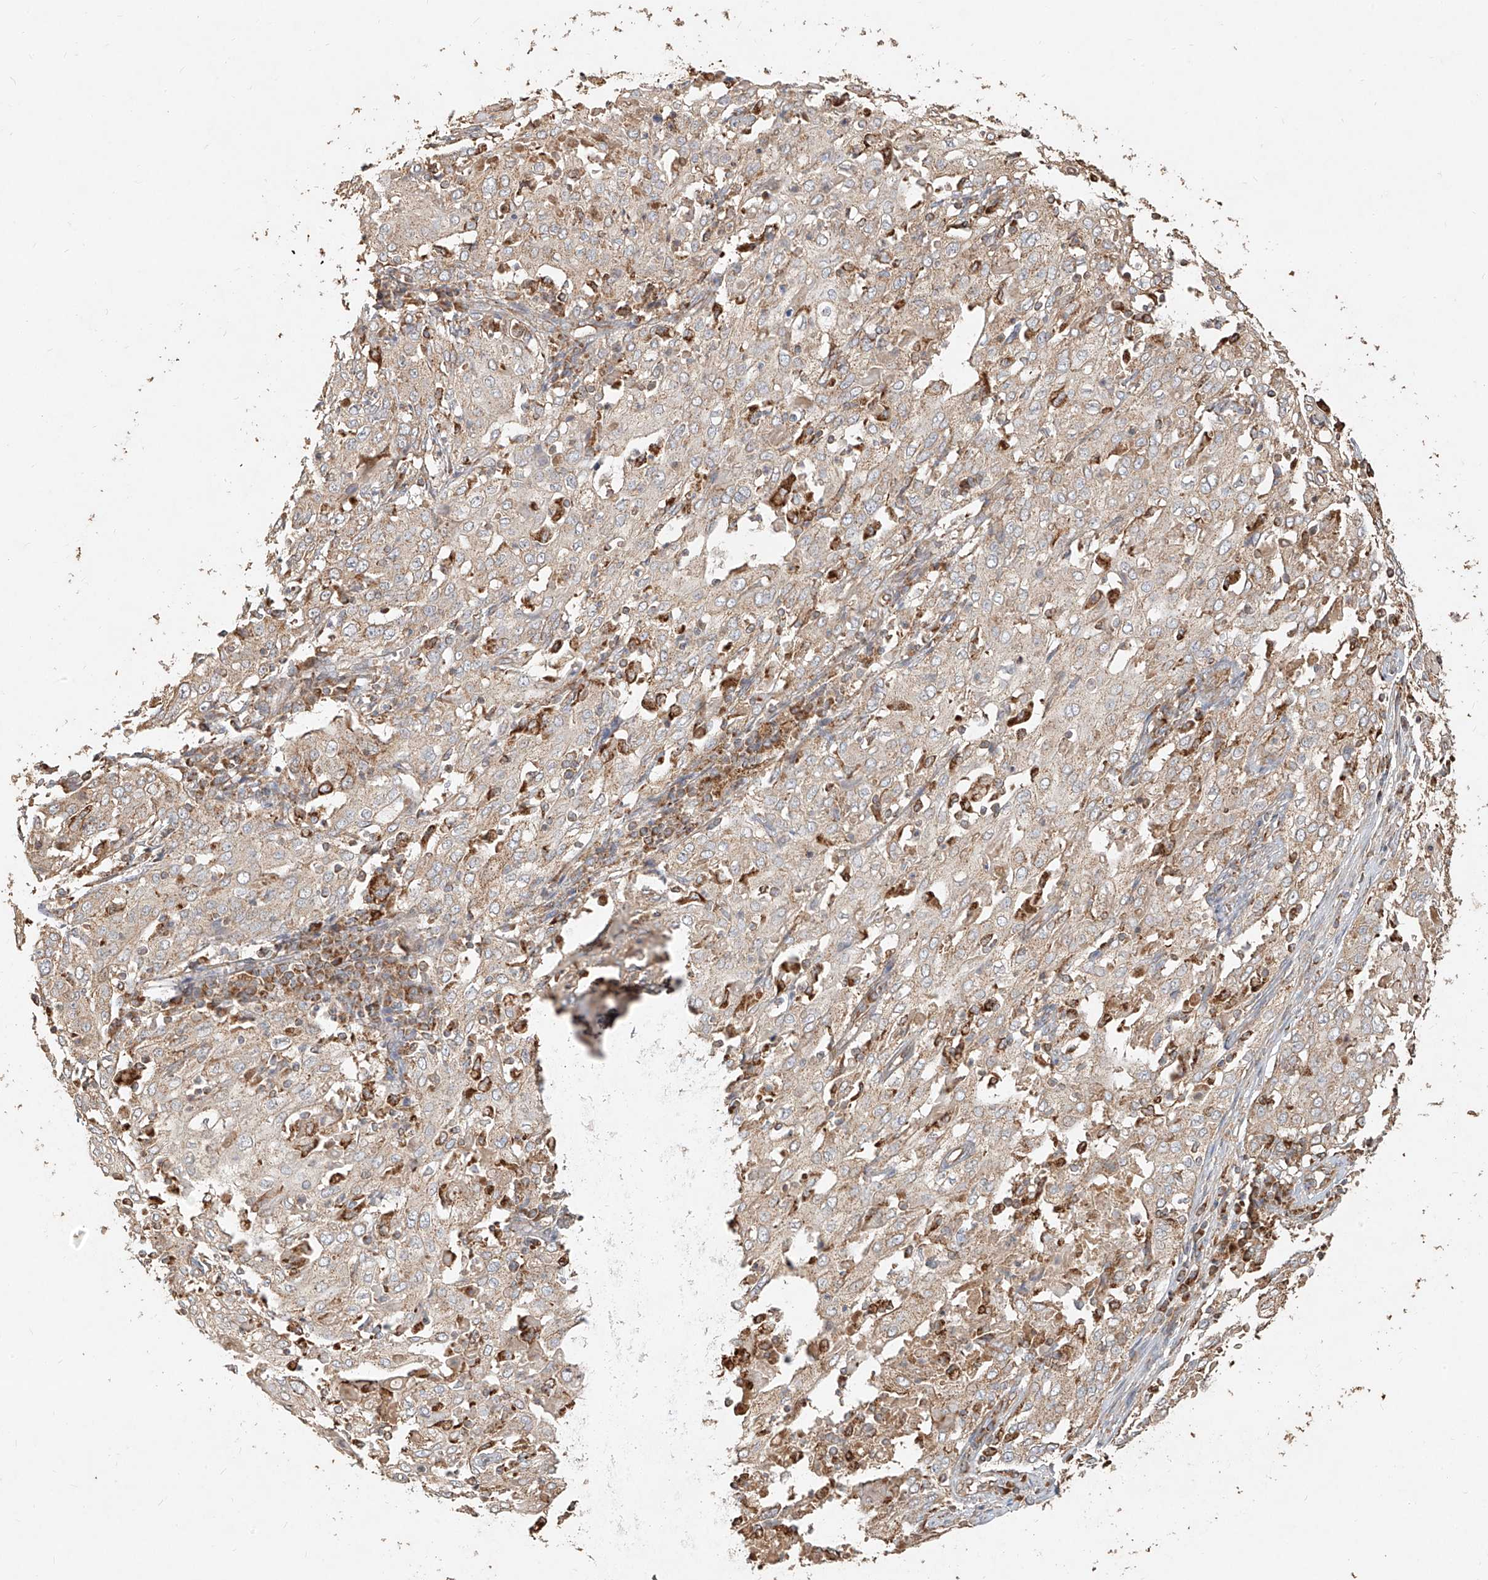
{"staining": {"intensity": "weak", "quantity": ">75%", "location": "cytoplasmic/membranous"}, "tissue": "cervical cancer", "cell_type": "Tumor cells", "image_type": "cancer", "snomed": [{"axis": "morphology", "description": "Squamous cell carcinoma, NOS"}, {"axis": "topography", "description": "Cervix"}], "caption": "Human cervical squamous cell carcinoma stained with a brown dye shows weak cytoplasmic/membranous positive staining in about >75% of tumor cells.", "gene": "EFNB1", "patient": {"sex": "female", "age": 39}}